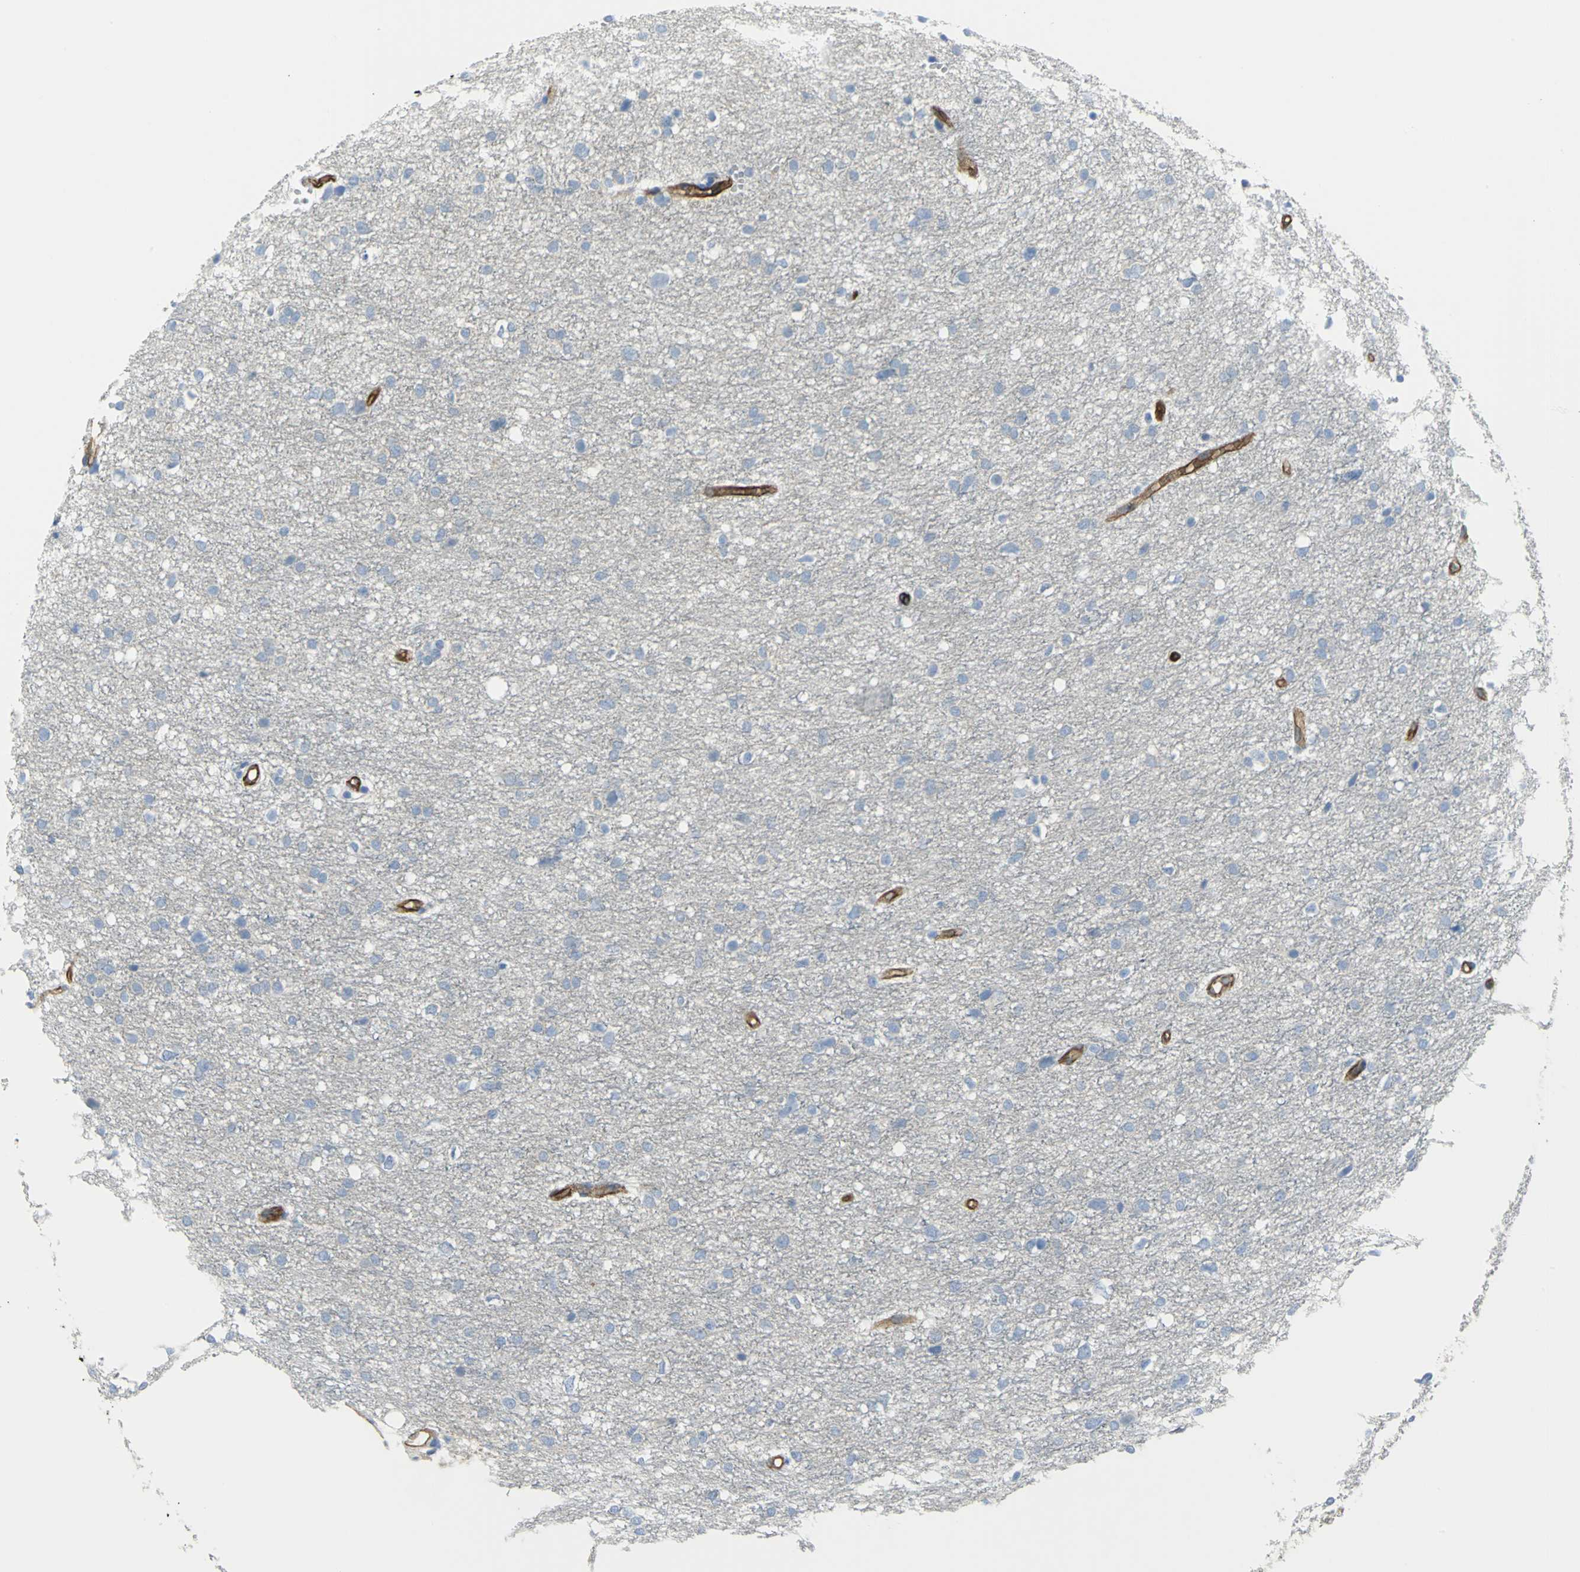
{"staining": {"intensity": "negative", "quantity": "none", "location": "none"}, "tissue": "glioma", "cell_type": "Tumor cells", "image_type": "cancer", "snomed": [{"axis": "morphology", "description": "Glioma, malignant, High grade"}, {"axis": "topography", "description": "Brain"}], "caption": "High-grade glioma (malignant) stained for a protein using immunohistochemistry shows no positivity tumor cells.", "gene": "FLNB", "patient": {"sex": "female", "age": 59}}